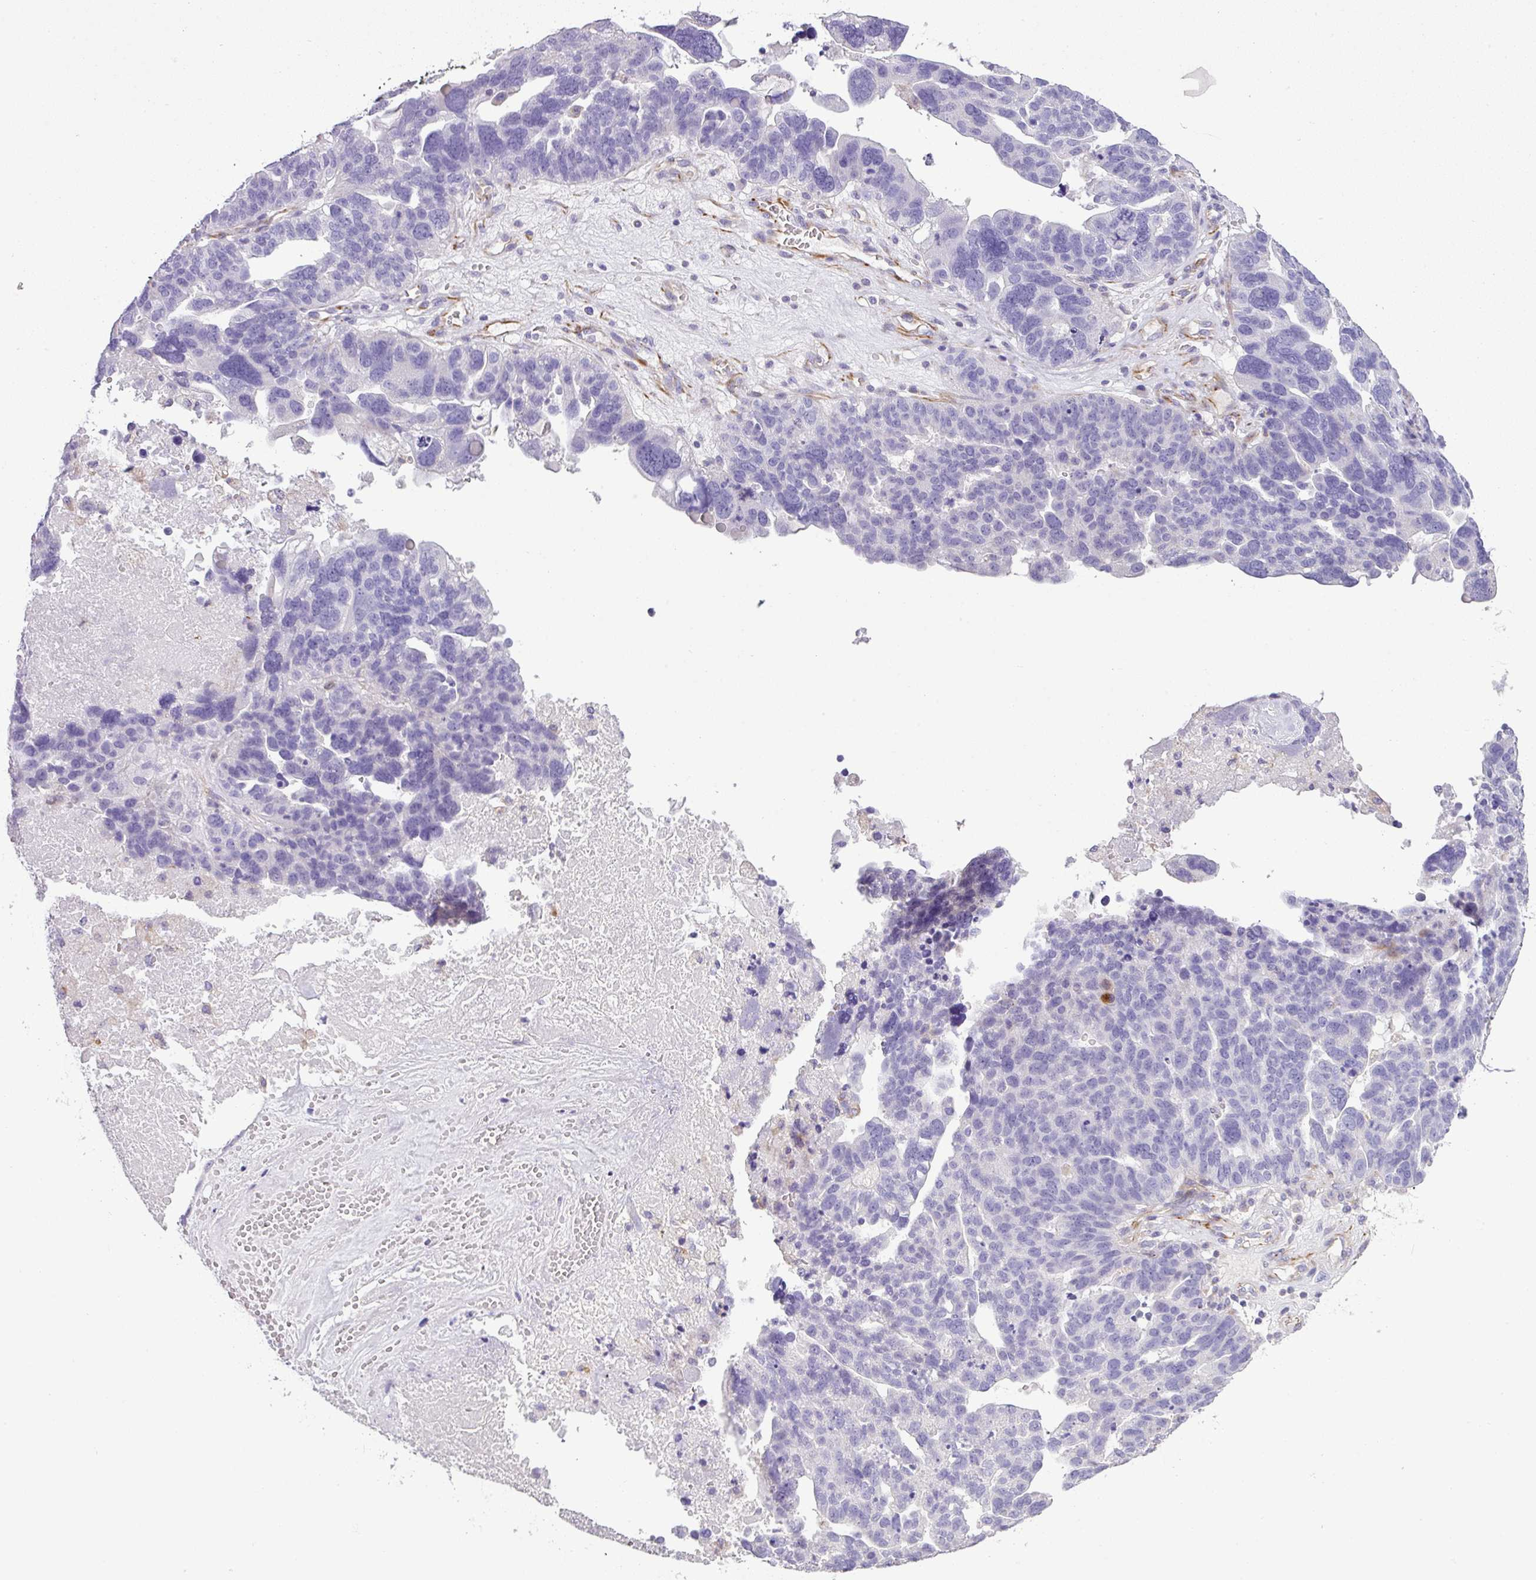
{"staining": {"intensity": "negative", "quantity": "none", "location": "none"}, "tissue": "ovarian cancer", "cell_type": "Tumor cells", "image_type": "cancer", "snomed": [{"axis": "morphology", "description": "Cystadenocarcinoma, serous, NOS"}, {"axis": "topography", "description": "Ovary"}], "caption": "A photomicrograph of ovarian cancer stained for a protein displays no brown staining in tumor cells.", "gene": "ENSG00000273748", "patient": {"sex": "female", "age": 59}}